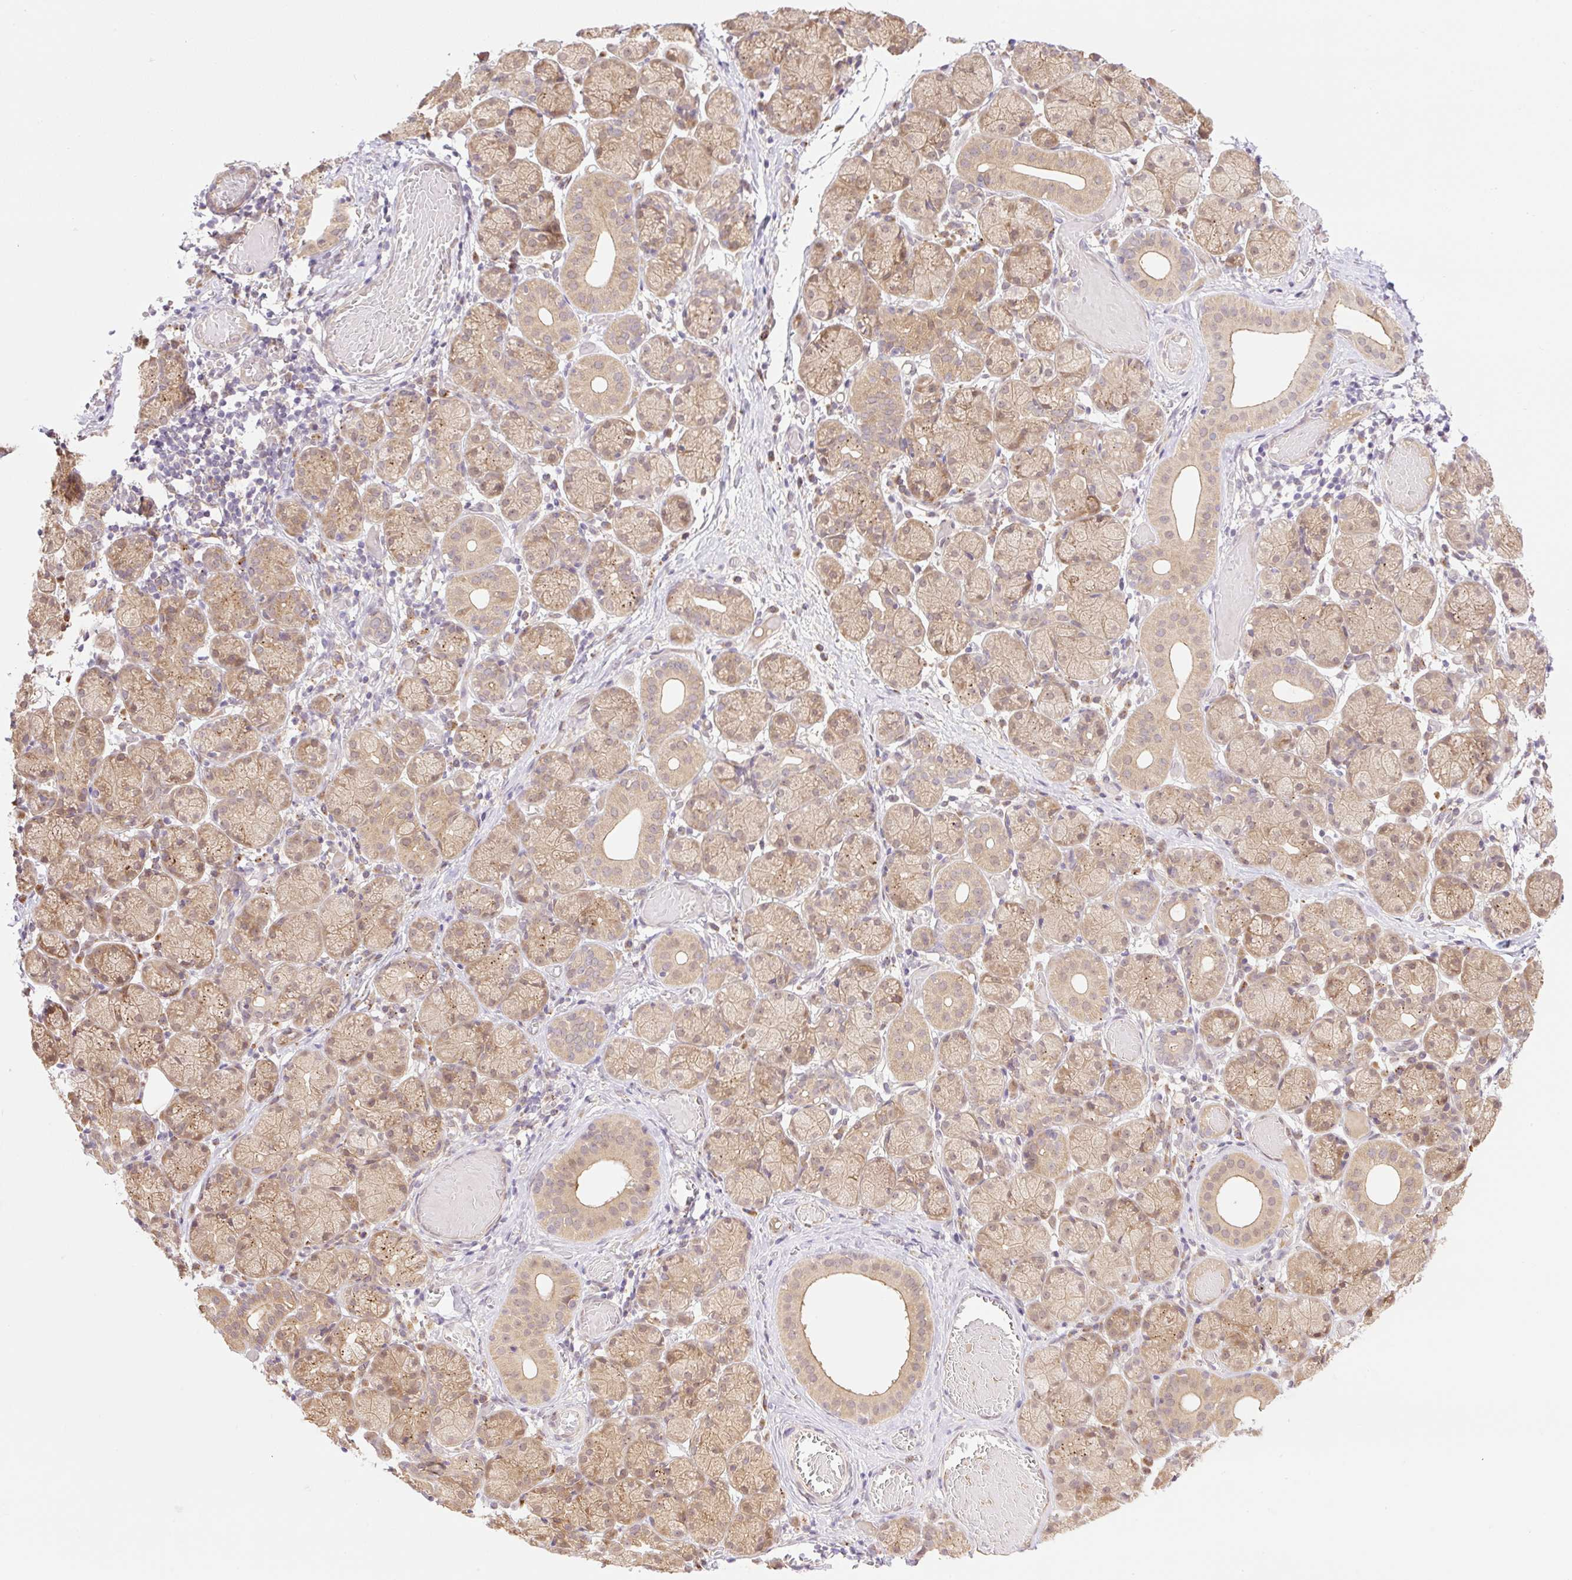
{"staining": {"intensity": "moderate", "quantity": ">75%", "location": "cytoplasmic/membranous,nuclear"}, "tissue": "salivary gland", "cell_type": "Glandular cells", "image_type": "normal", "snomed": [{"axis": "morphology", "description": "Normal tissue, NOS"}, {"axis": "topography", "description": "Salivary gland"}], "caption": "A high-resolution image shows IHC staining of benign salivary gland, which demonstrates moderate cytoplasmic/membranous,nuclear positivity in approximately >75% of glandular cells.", "gene": "VPS25", "patient": {"sex": "female", "age": 24}}